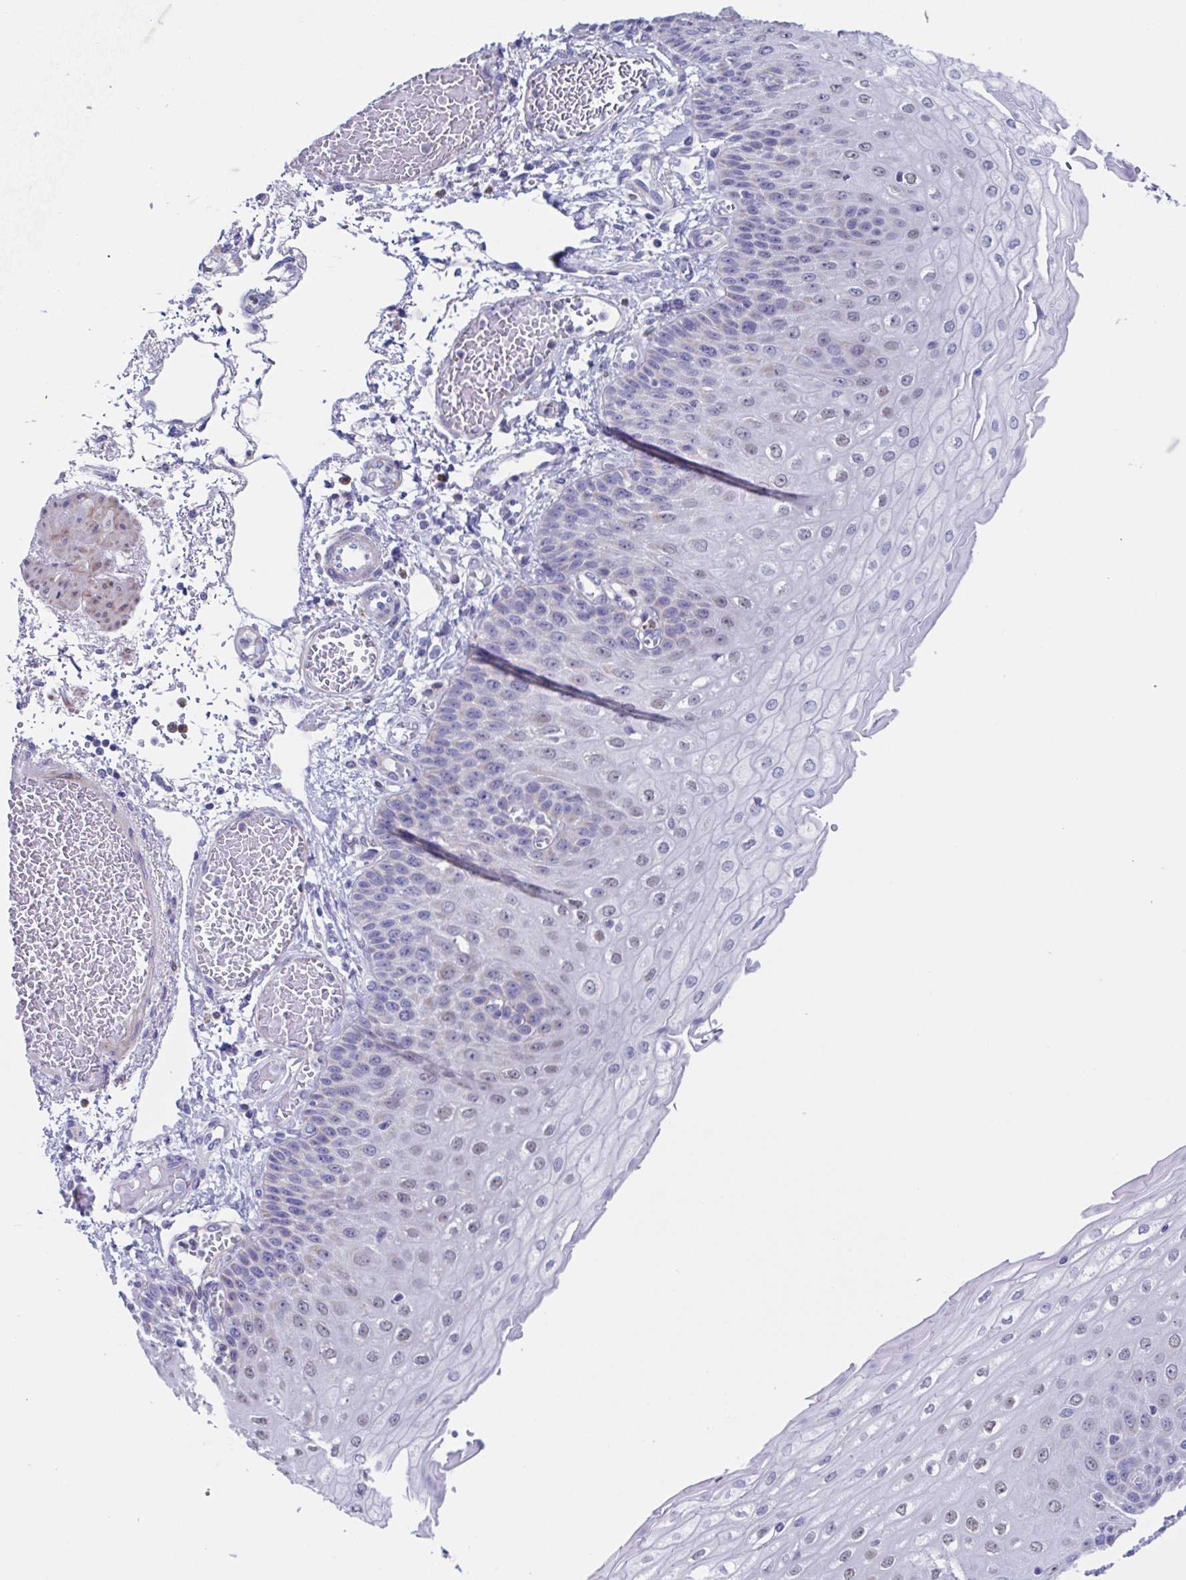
{"staining": {"intensity": "weak", "quantity": "<25%", "location": "nuclear"}, "tissue": "esophagus", "cell_type": "Squamous epithelial cells", "image_type": "normal", "snomed": [{"axis": "morphology", "description": "Normal tissue, NOS"}, {"axis": "morphology", "description": "Adenocarcinoma, NOS"}, {"axis": "topography", "description": "Esophagus"}], "caption": "IHC of normal esophagus exhibits no expression in squamous epithelial cells. The staining was performed using DAB to visualize the protein expression in brown, while the nuclei were stained in blue with hematoxylin (Magnification: 20x).", "gene": "PBOV1", "patient": {"sex": "male", "age": 81}}